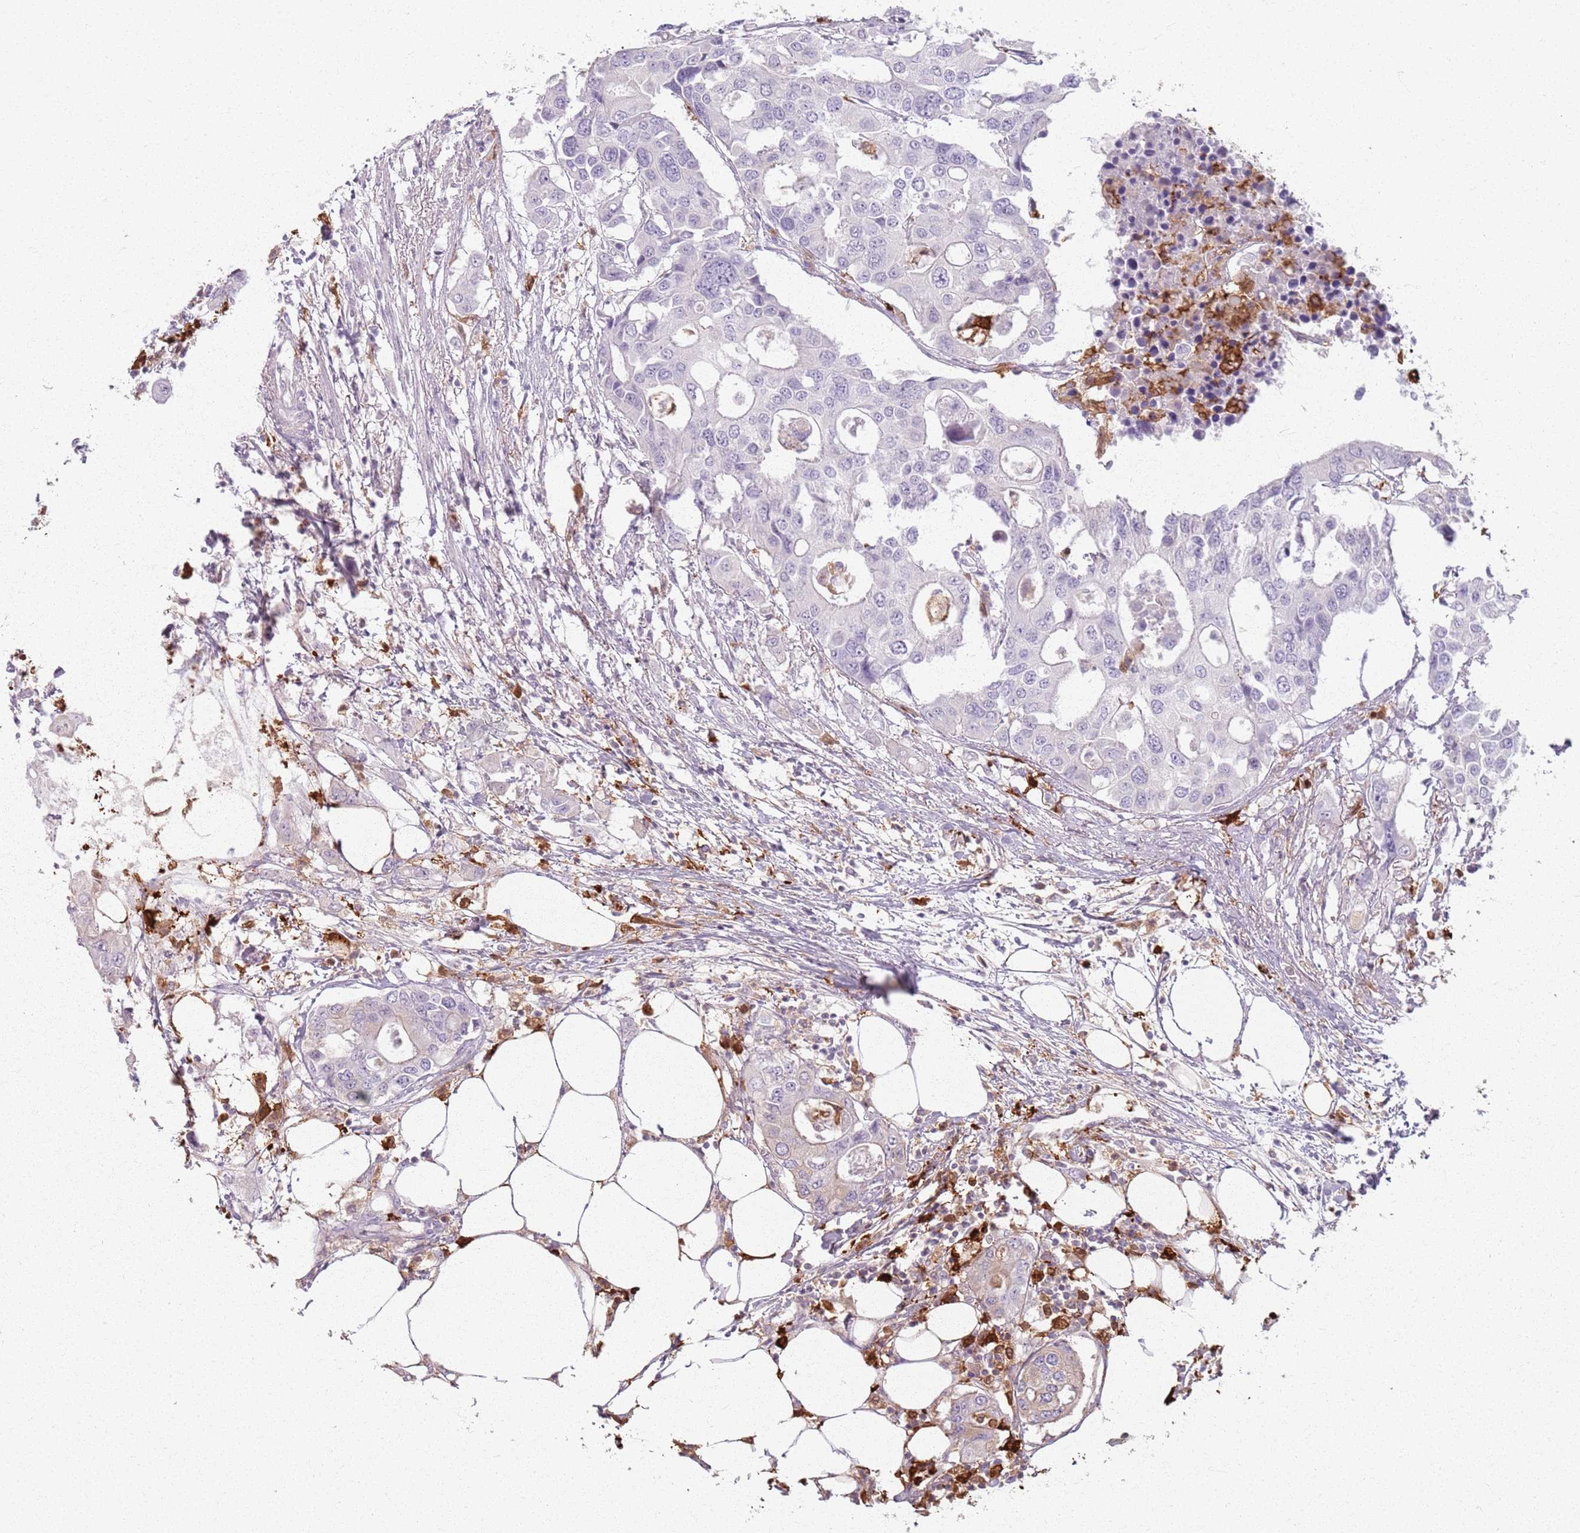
{"staining": {"intensity": "negative", "quantity": "none", "location": "none"}, "tissue": "colorectal cancer", "cell_type": "Tumor cells", "image_type": "cancer", "snomed": [{"axis": "morphology", "description": "Adenocarcinoma, NOS"}, {"axis": "topography", "description": "Colon"}], "caption": "A high-resolution photomicrograph shows immunohistochemistry staining of colorectal cancer (adenocarcinoma), which displays no significant positivity in tumor cells.", "gene": "GDPGP1", "patient": {"sex": "male", "age": 77}}